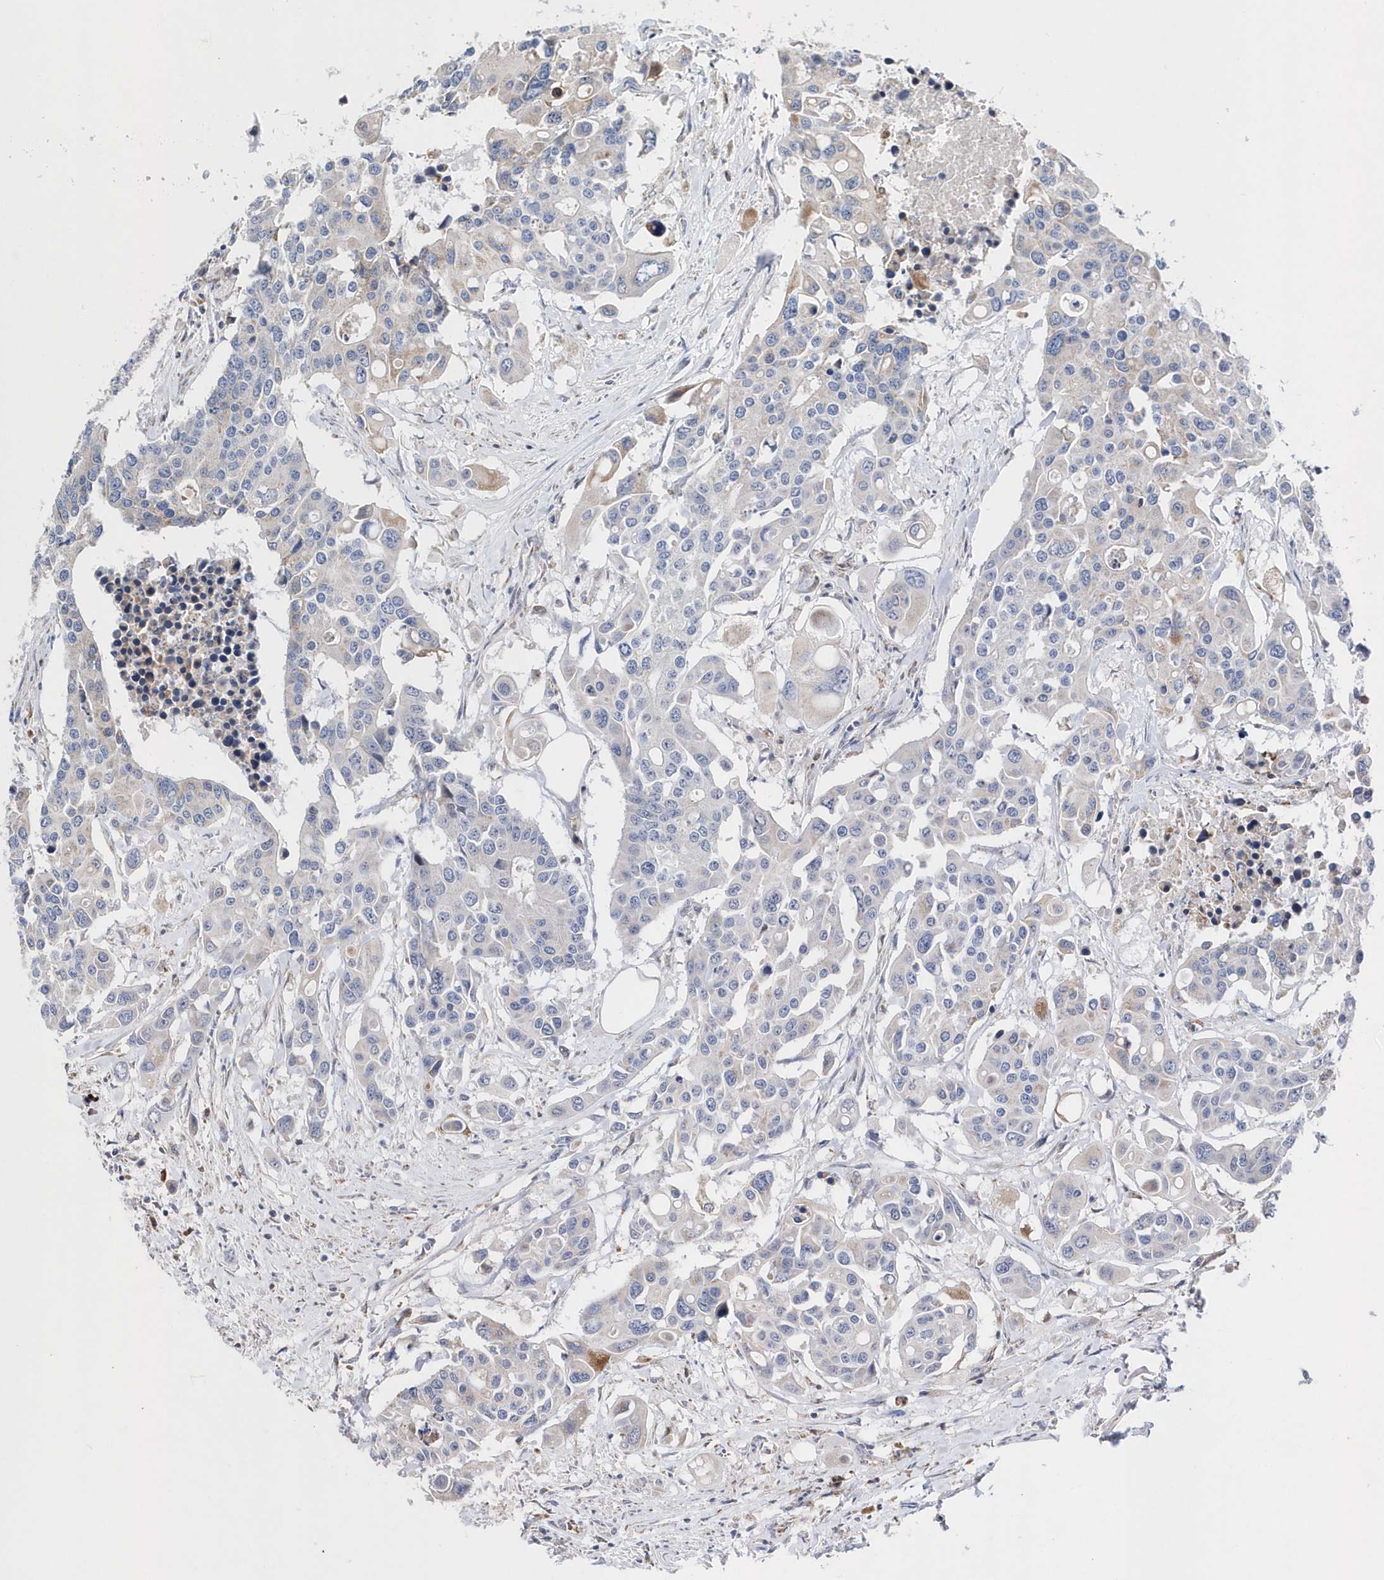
{"staining": {"intensity": "negative", "quantity": "none", "location": "none"}, "tissue": "colorectal cancer", "cell_type": "Tumor cells", "image_type": "cancer", "snomed": [{"axis": "morphology", "description": "Adenocarcinoma, NOS"}, {"axis": "topography", "description": "Colon"}], "caption": "Protein analysis of colorectal cancer reveals no significant positivity in tumor cells. Brightfield microscopy of immunohistochemistry stained with DAB (3,3'-diaminobenzidine) (brown) and hematoxylin (blue), captured at high magnification.", "gene": "SPATA5", "patient": {"sex": "male", "age": 77}}